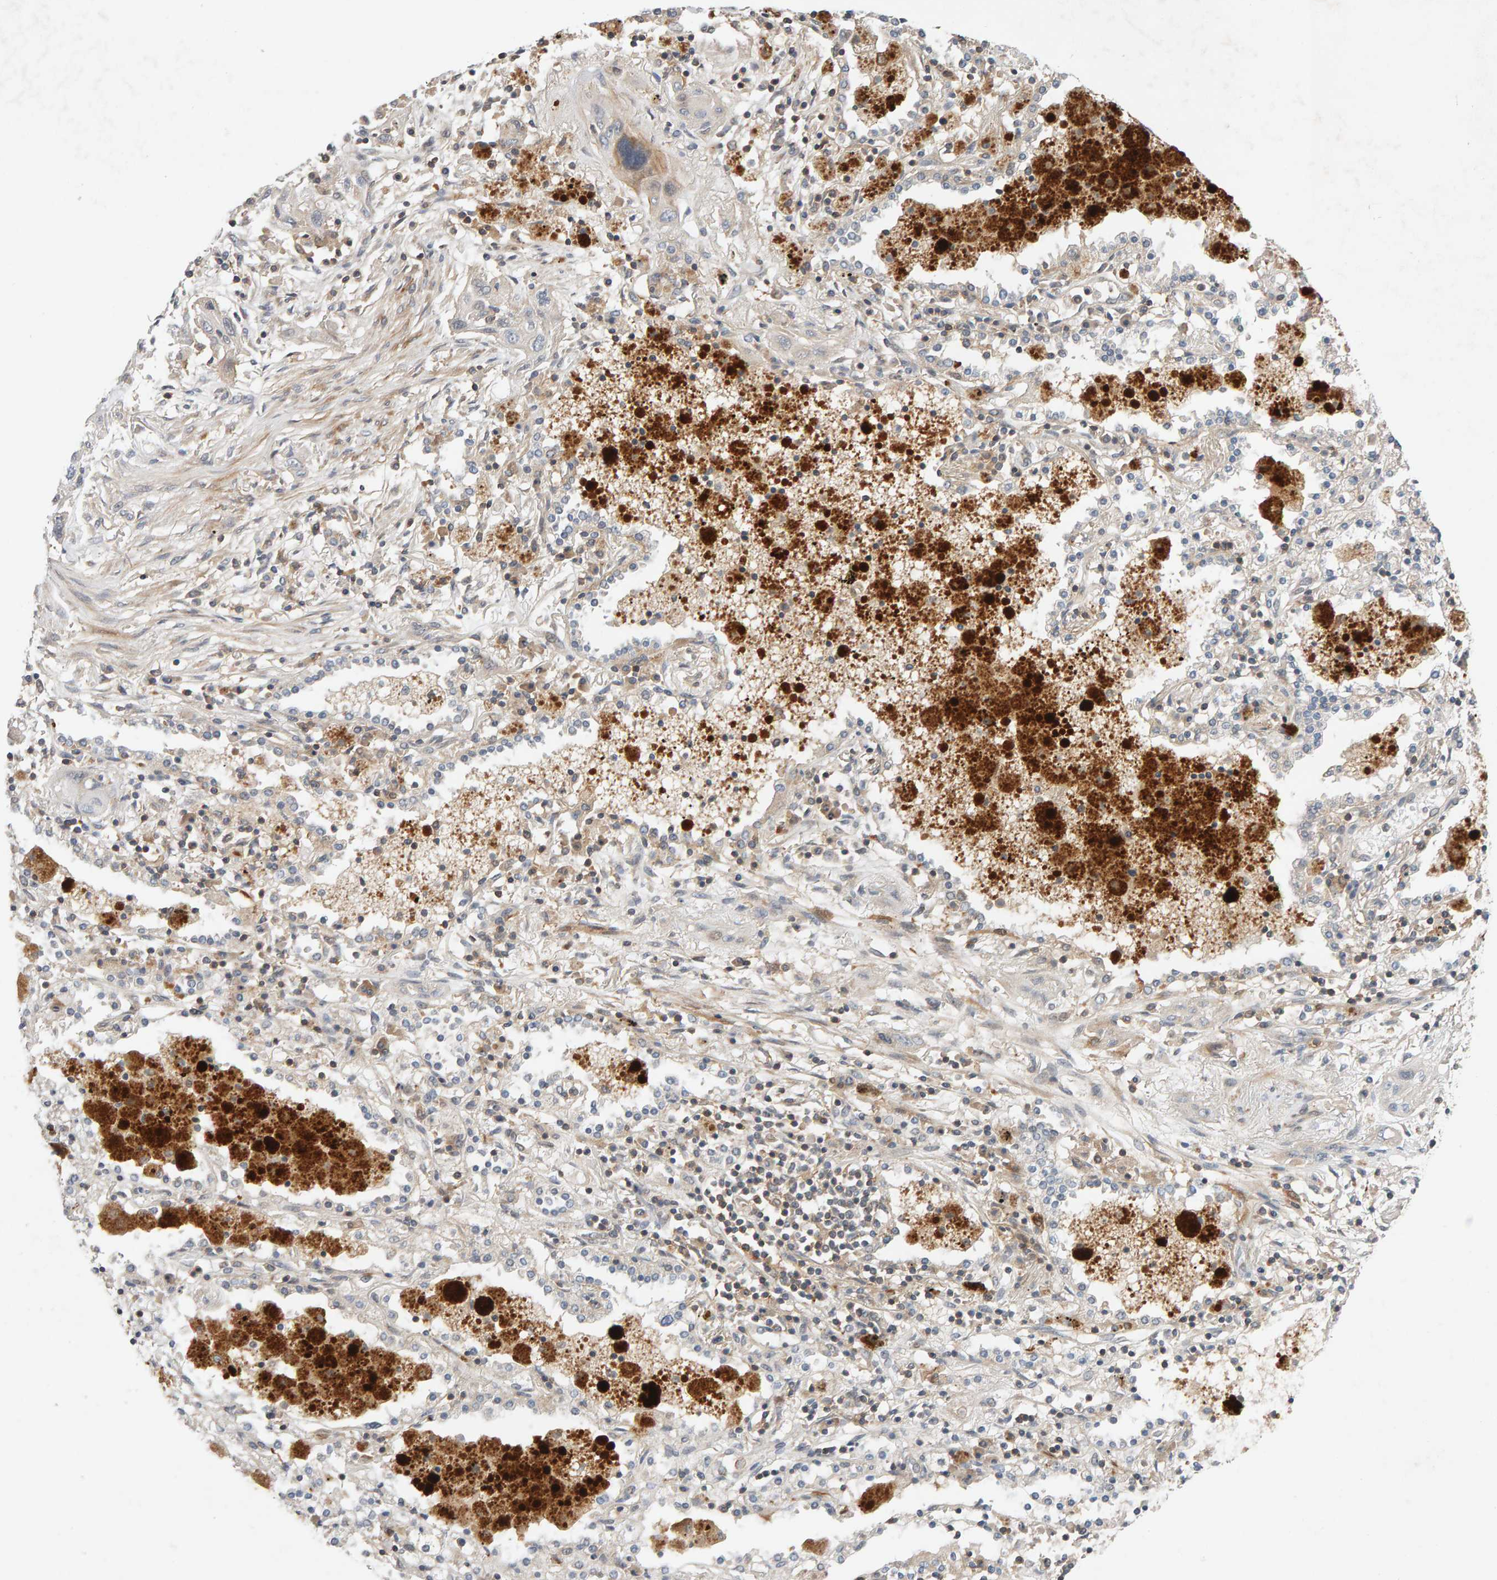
{"staining": {"intensity": "weak", "quantity": "25%-75%", "location": "cytoplasmic/membranous"}, "tissue": "lung cancer", "cell_type": "Tumor cells", "image_type": "cancer", "snomed": [{"axis": "morphology", "description": "Squamous cell carcinoma, NOS"}, {"axis": "topography", "description": "Lung"}], "caption": "Immunohistochemical staining of lung cancer displays low levels of weak cytoplasmic/membranous staining in about 25%-75% of tumor cells.", "gene": "NUDCD1", "patient": {"sex": "female", "age": 47}}